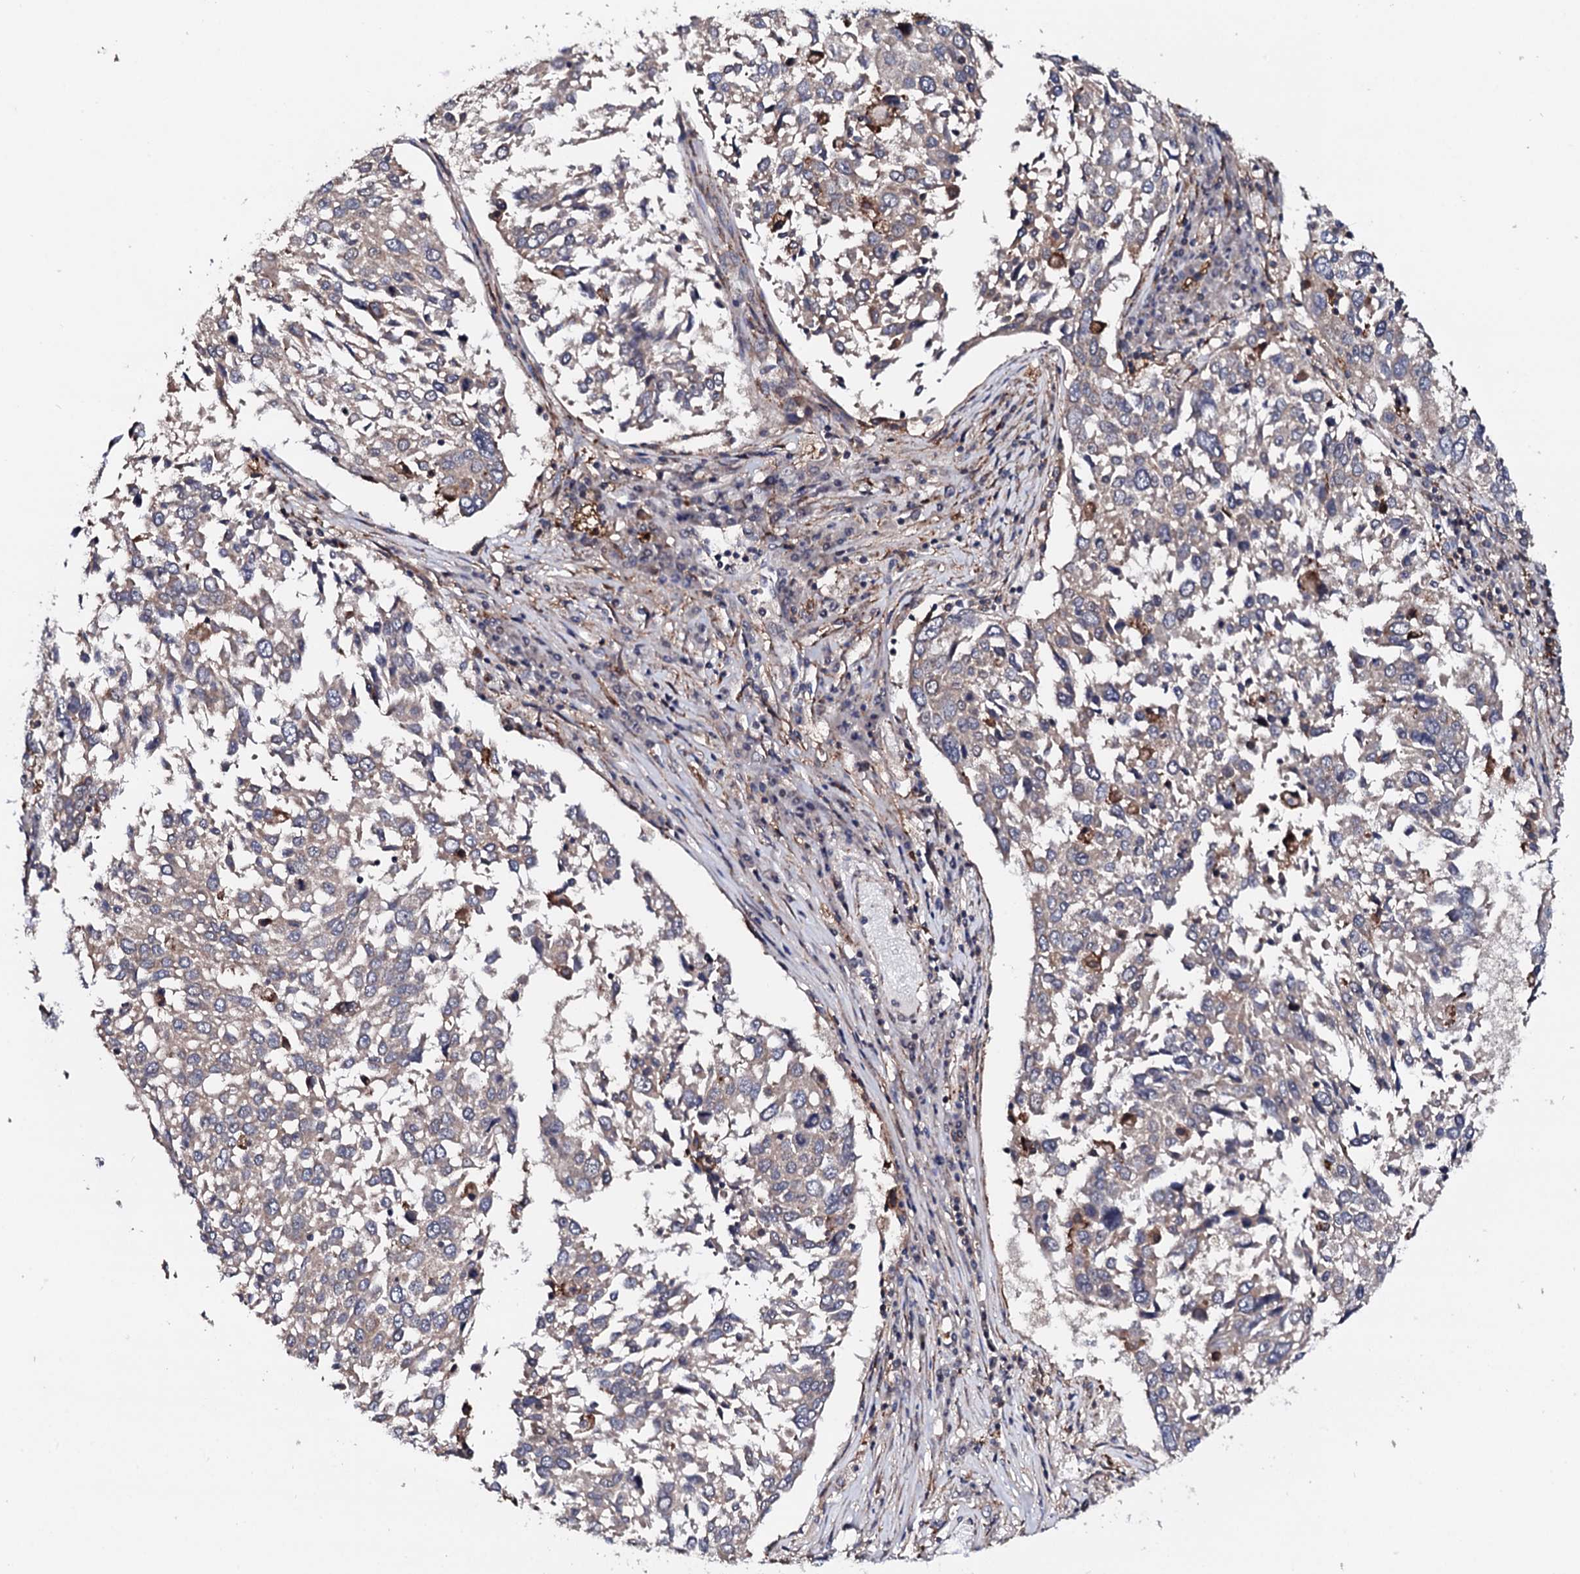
{"staining": {"intensity": "weak", "quantity": "<25%", "location": "cytoplasmic/membranous"}, "tissue": "lung cancer", "cell_type": "Tumor cells", "image_type": "cancer", "snomed": [{"axis": "morphology", "description": "Squamous cell carcinoma, NOS"}, {"axis": "topography", "description": "Lung"}], "caption": "IHC image of neoplastic tissue: human lung squamous cell carcinoma stained with DAB (3,3'-diaminobenzidine) reveals no significant protein expression in tumor cells.", "gene": "EDC3", "patient": {"sex": "male", "age": 65}}